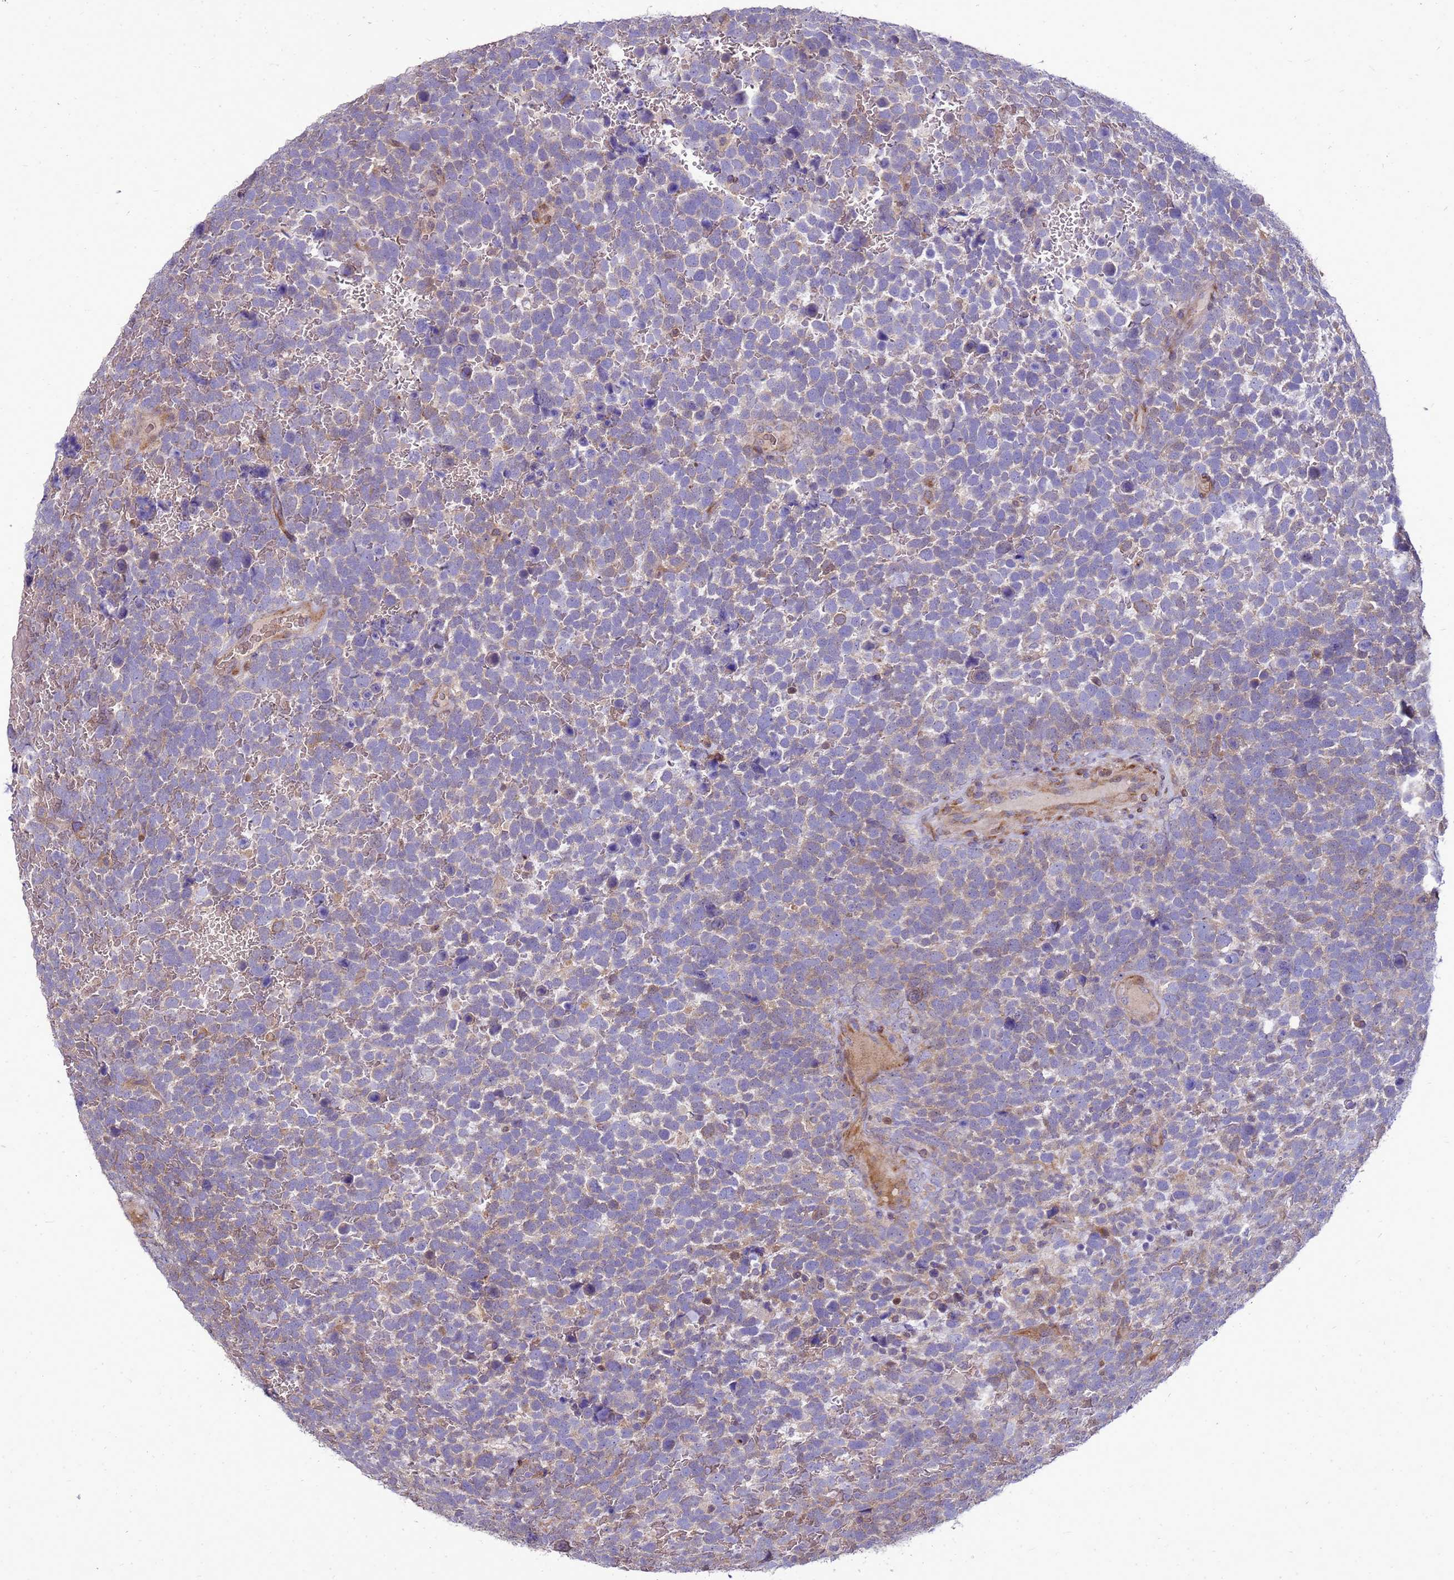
{"staining": {"intensity": "moderate", "quantity": "<25%", "location": "cytoplasmic/membranous,nuclear"}, "tissue": "urothelial cancer", "cell_type": "Tumor cells", "image_type": "cancer", "snomed": [{"axis": "morphology", "description": "Urothelial carcinoma, High grade"}, {"axis": "topography", "description": "Urinary bladder"}], "caption": "About <25% of tumor cells in urothelial carcinoma (high-grade) exhibit moderate cytoplasmic/membranous and nuclear protein expression as visualized by brown immunohistochemical staining.", "gene": "EIF4EBP3", "patient": {"sex": "female", "age": 82}}